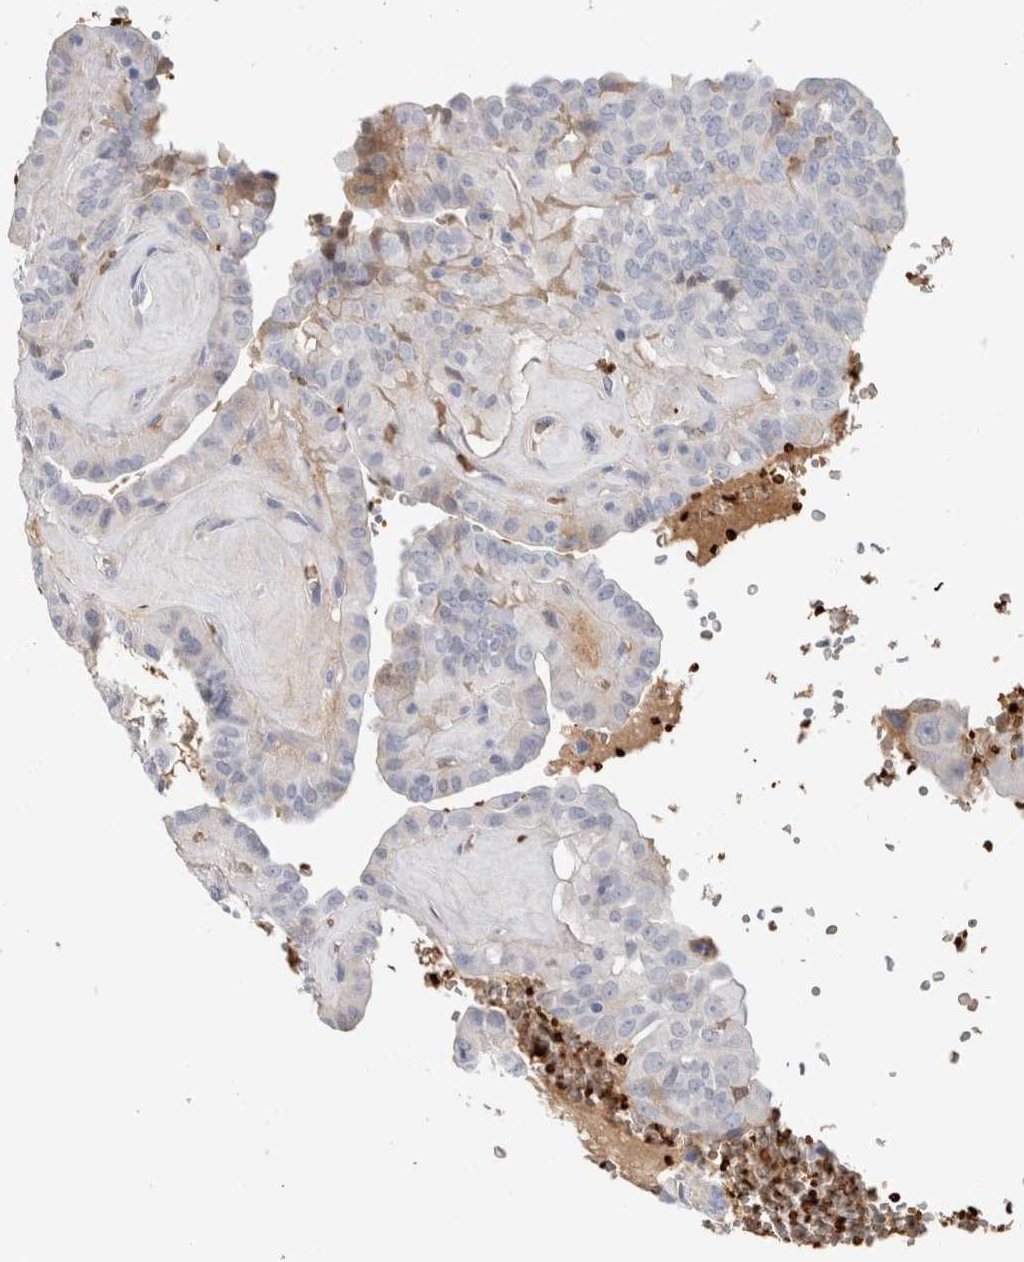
{"staining": {"intensity": "negative", "quantity": "none", "location": "none"}, "tissue": "thyroid cancer", "cell_type": "Tumor cells", "image_type": "cancer", "snomed": [{"axis": "morphology", "description": "Papillary adenocarcinoma, NOS"}, {"axis": "topography", "description": "Thyroid gland"}], "caption": "A high-resolution histopathology image shows immunohistochemistry (IHC) staining of thyroid papillary adenocarcinoma, which shows no significant expression in tumor cells.", "gene": "CA1", "patient": {"sex": "male", "age": 77}}